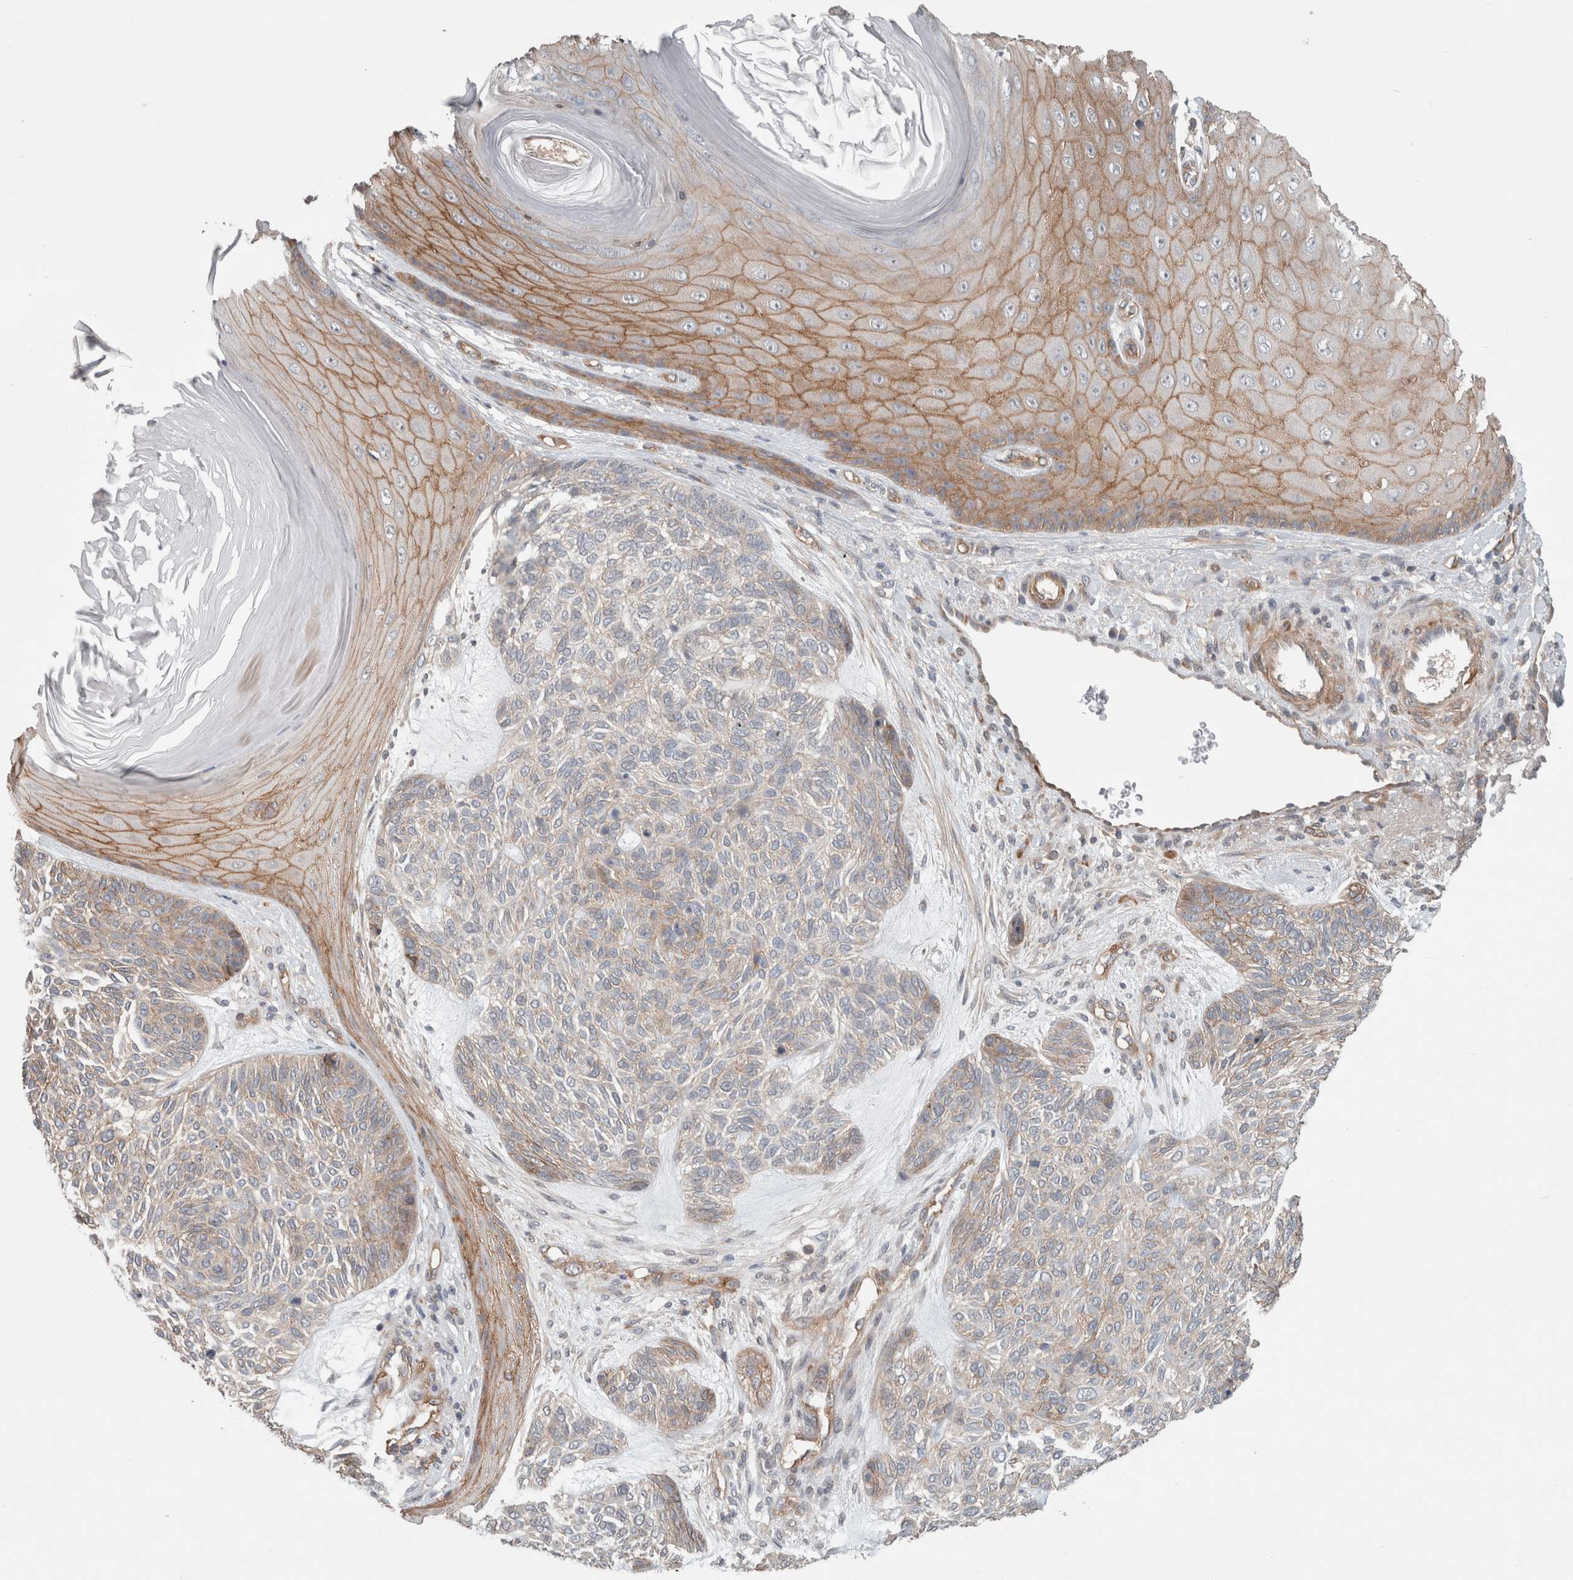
{"staining": {"intensity": "weak", "quantity": "25%-75%", "location": "cytoplasmic/membranous"}, "tissue": "skin cancer", "cell_type": "Tumor cells", "image_type": "cancer", "snomed": [{"axis": "morphology", "description": "Basal cell carcinoma"}, {"axis": "topography", "description": "Skin"}], "caption": "Weak cytoplasmic/membranous protein positivity is present in approximately 25%-75% of tumor cells in basal cell carcinoma (skin).", "gene": "RASAL2", "patient": {"sex": "male", "age": 55}}